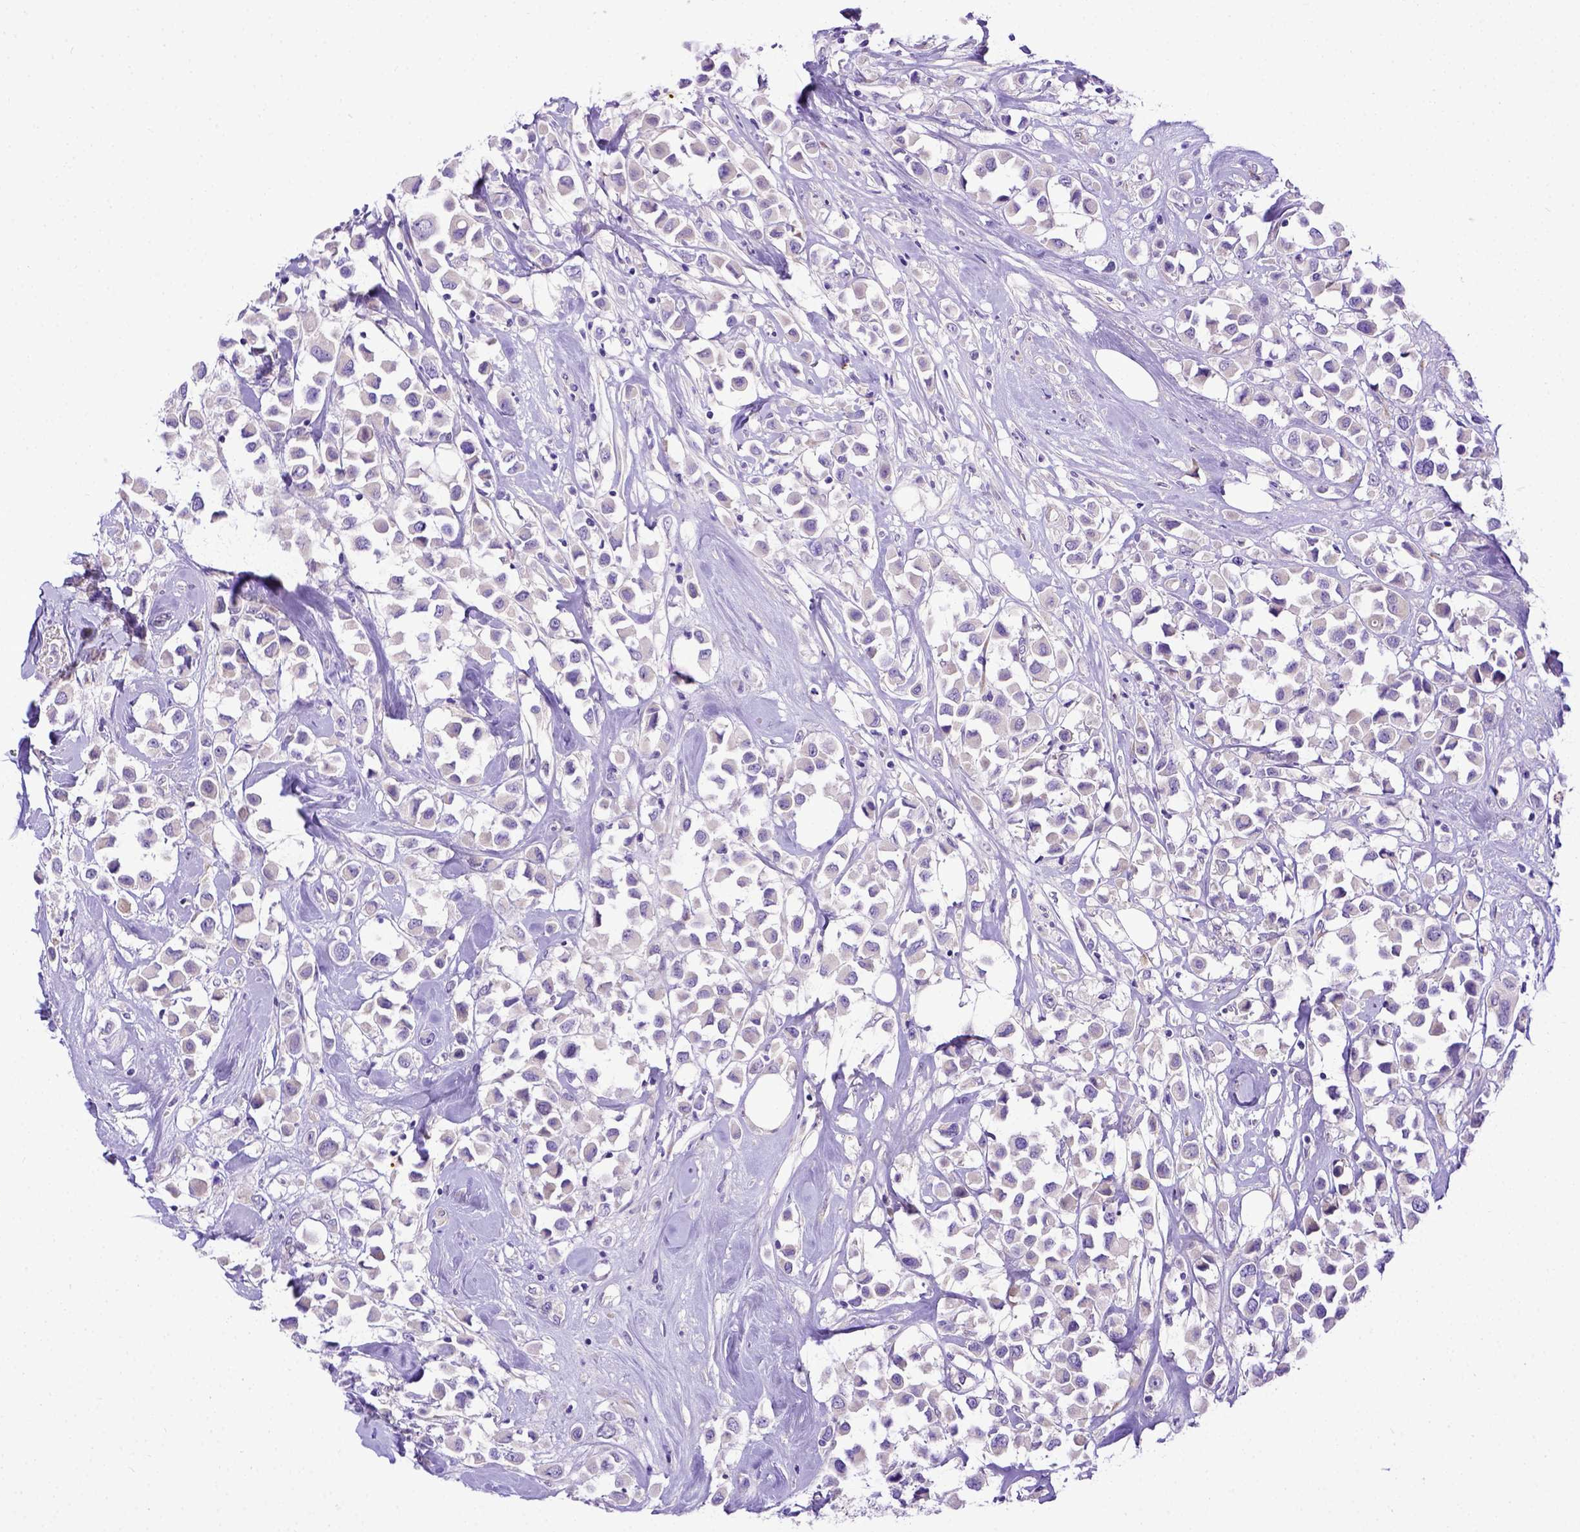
{"staining": {"intensity": "negative", "quantity": "none", "location": "none"}, "tissue": "breast cancer", "cell_type": "Tumor cells", "image_type": "cancer", "snomed": [{"axis": "morphology", "description": "Duct carcinoma"}, {"axis": "topography", "description": "Breast"}], "caption": "DAB (3,3'-diaminobenzidine) immunohistochemical staining of human breast cancer shows no significant staining in tumor cells.", "gene": "CFAP300", "patient": {"sex": "female", "age": 61}}